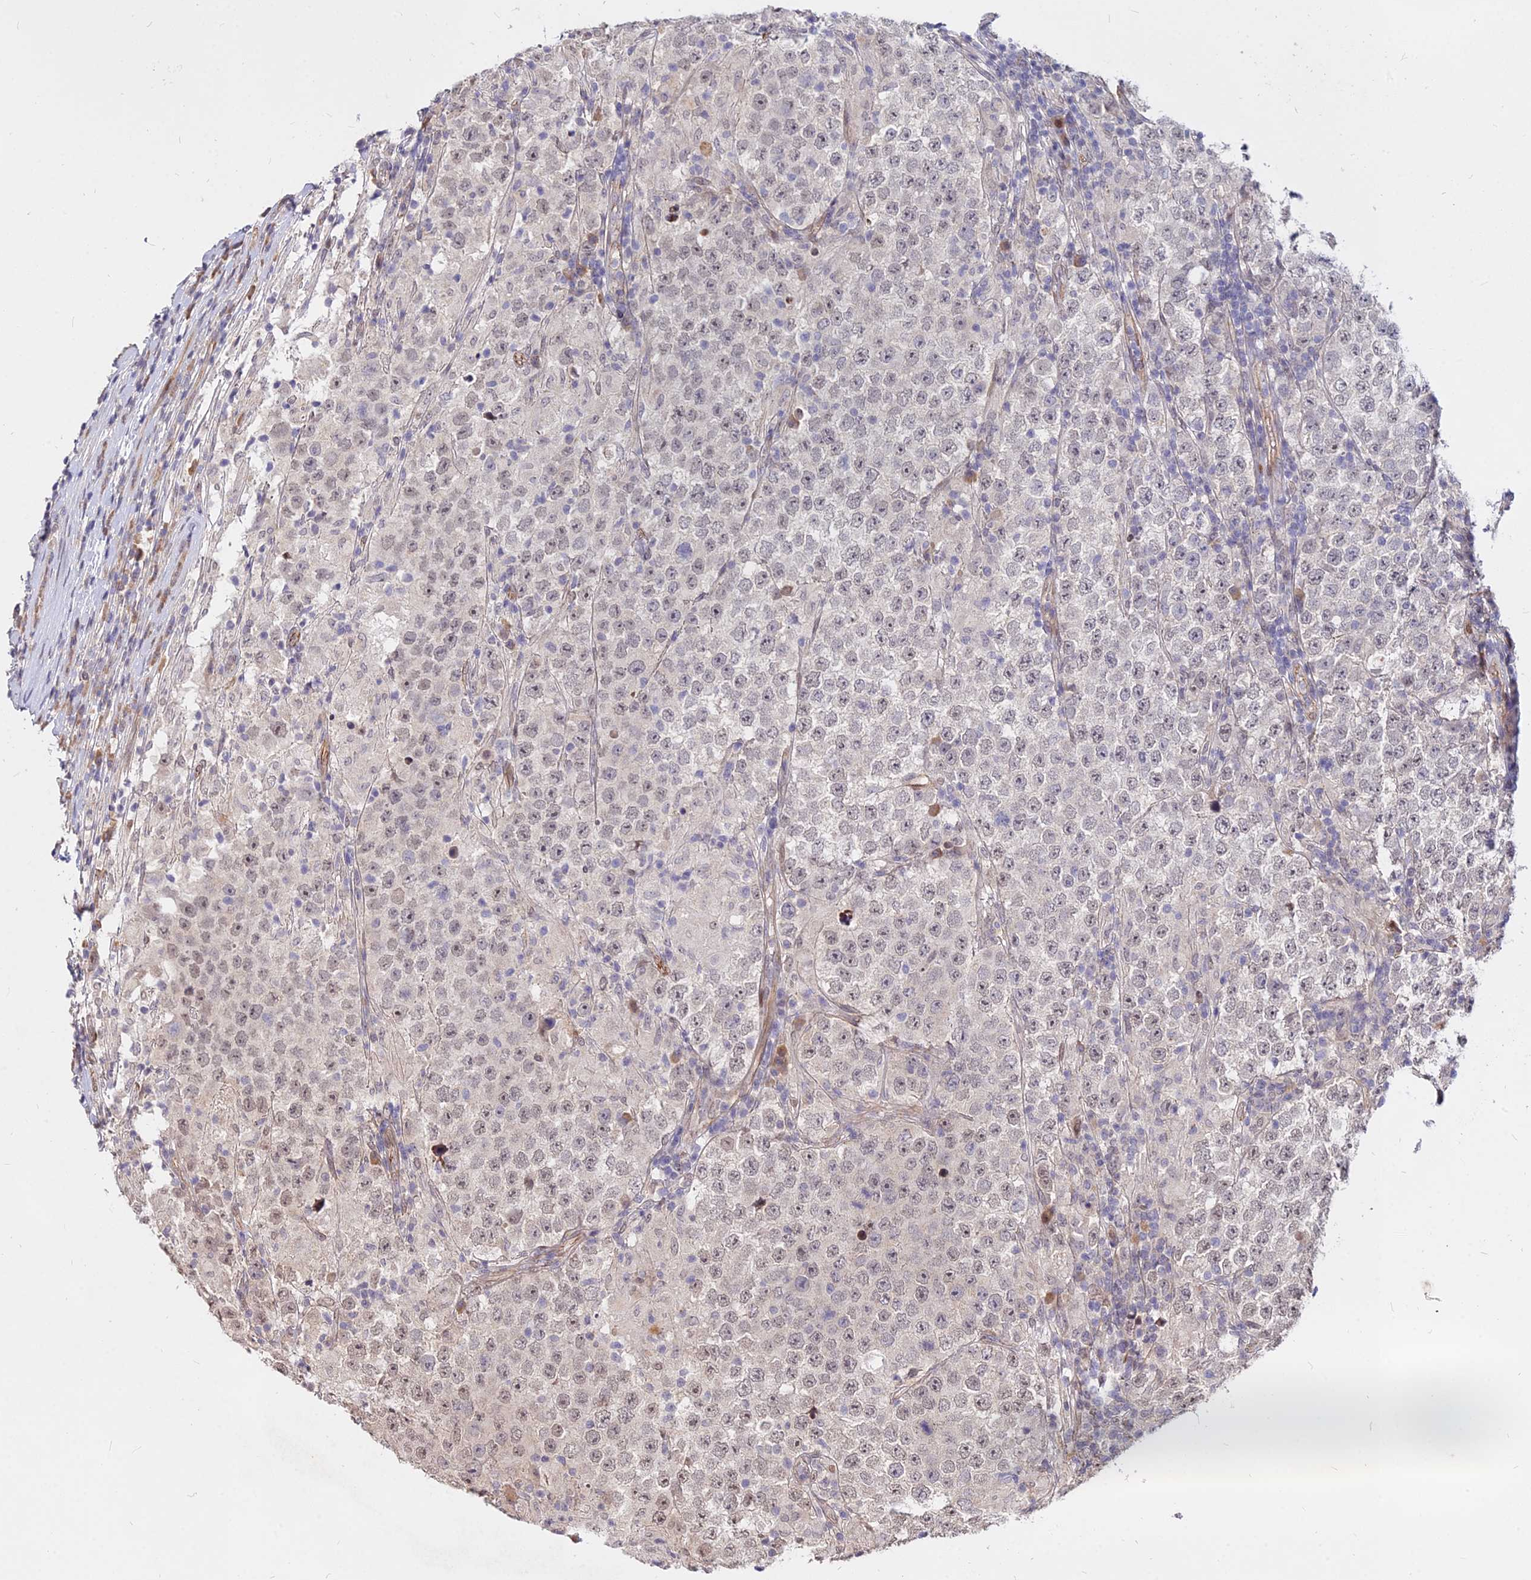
{"staining": {"intensity": "weak", "quantity": "25%-75%", "location": "nuclear"}, "tissue": "testis cancer", "cell_type": "Tumor cells", "image_type": "cancer", "snomed": [{"axis": "morphology", "description": "Normal tissue, NOS"}, {"axis": "morphology", "description": "Urothelial carcinoma, High grade"}, {"axis": "morphology", "description": "Seminoma, NOS"}, {"axis": "morphology", "description": "Carcinoma, Embryonal, NOS"}, {"axis": "topography", "description": "Urinary bladder"}, {"axis": "topography", "description": "Testis"}], "caption": "The histopathology image displays immunohistochemical staining of testis cancer. There is weak nuclear staining is identified in approximately 25%-75% of tumor cells.", "gene": "C11orf68", "patient": {"sex": "male", "age": 41}}